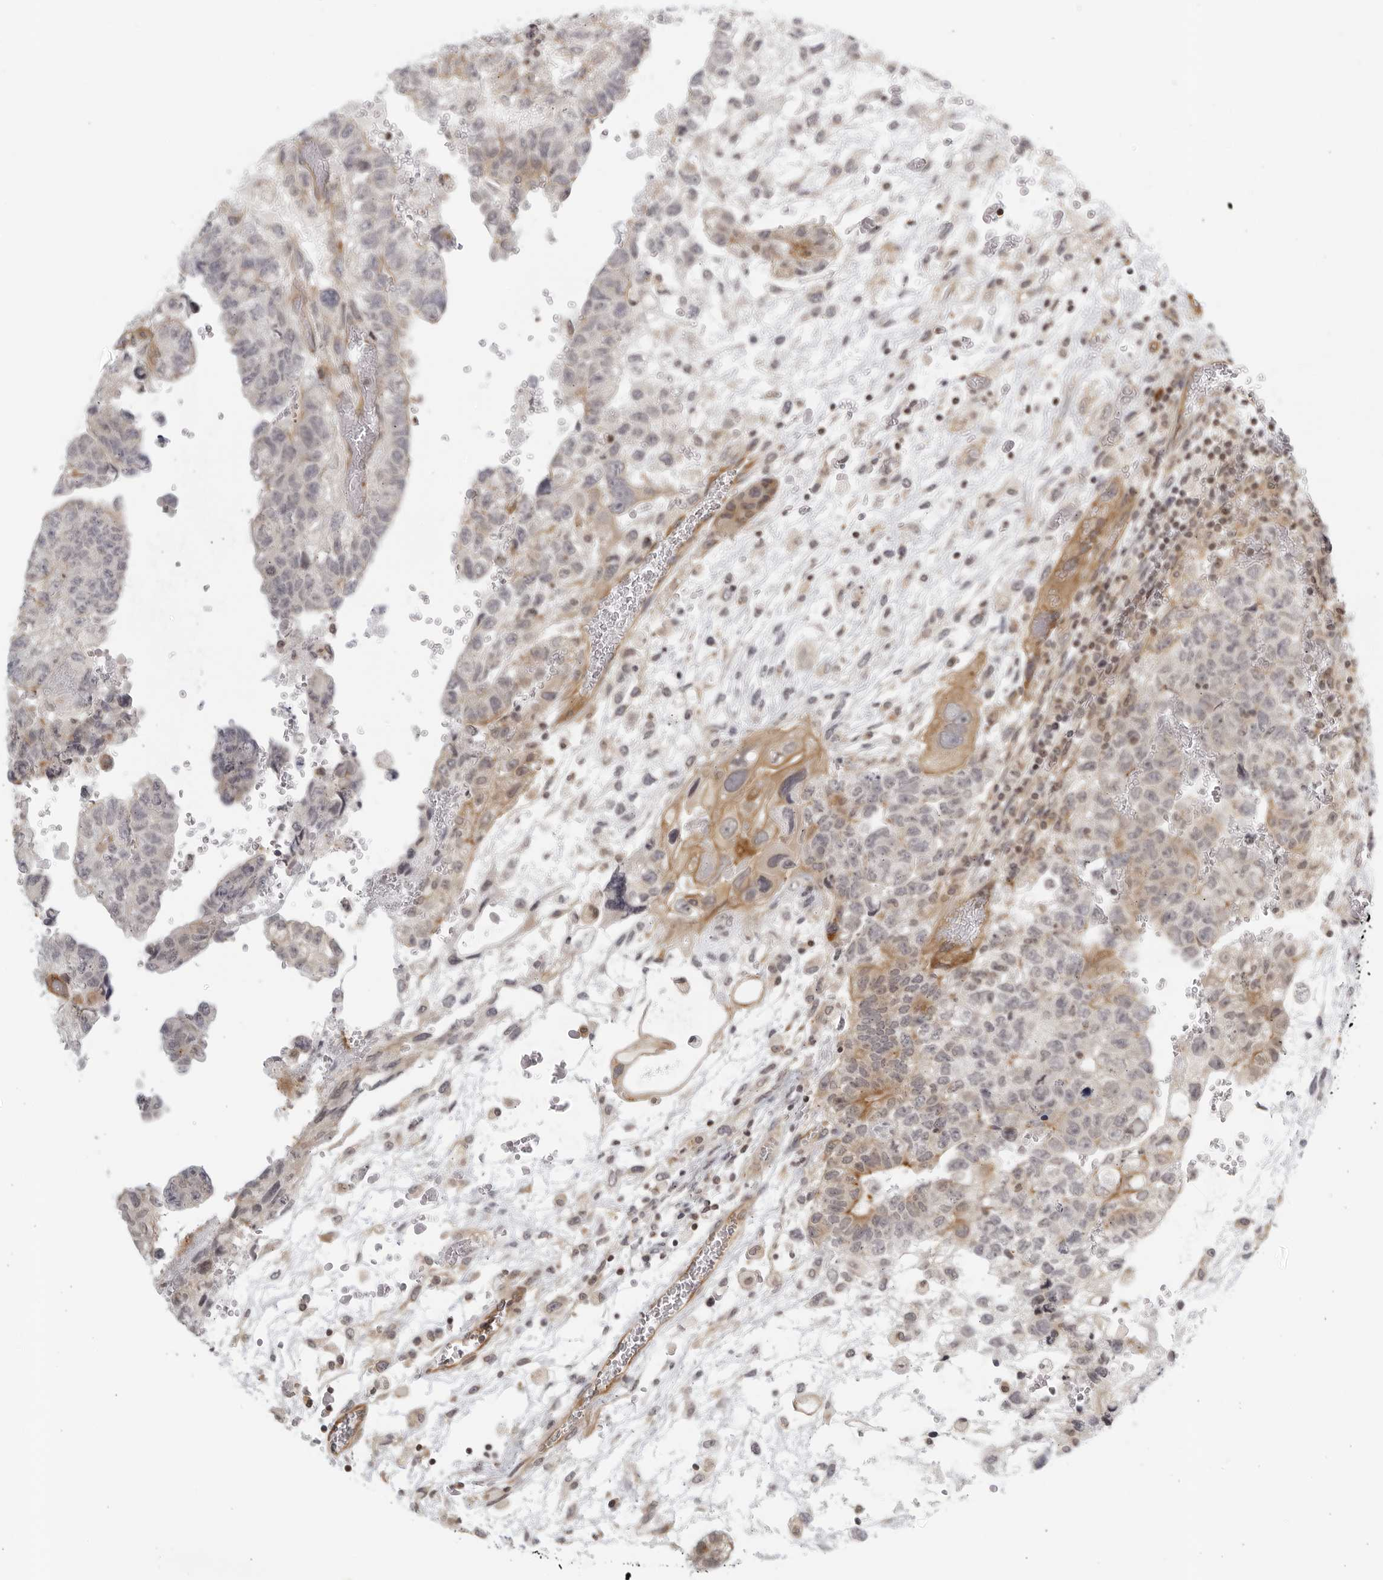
{"staining": {"intensity": "moderate", "quantity": "25%-75%", "location": "cytoplasmic/membranous"}, "tissue": "testis cancer", "cell_type": "Tumor cells", "image_type": "cancer", "snomed": [{"axis": "morphology", "description": "Carcinoma, Embryonal, NOS"}, {"axis": "topography", "description": "Testis"}], "caption": "Testis cancer (embryonal carcinoma) was stained to show a protein in brown. There is medium levels of moderate cytoplasmic/membranous staining in approximately 25%-75% of tumor cells.", "gene": "SERTAD4", "patient": {"sex": "male", "age": 36}}